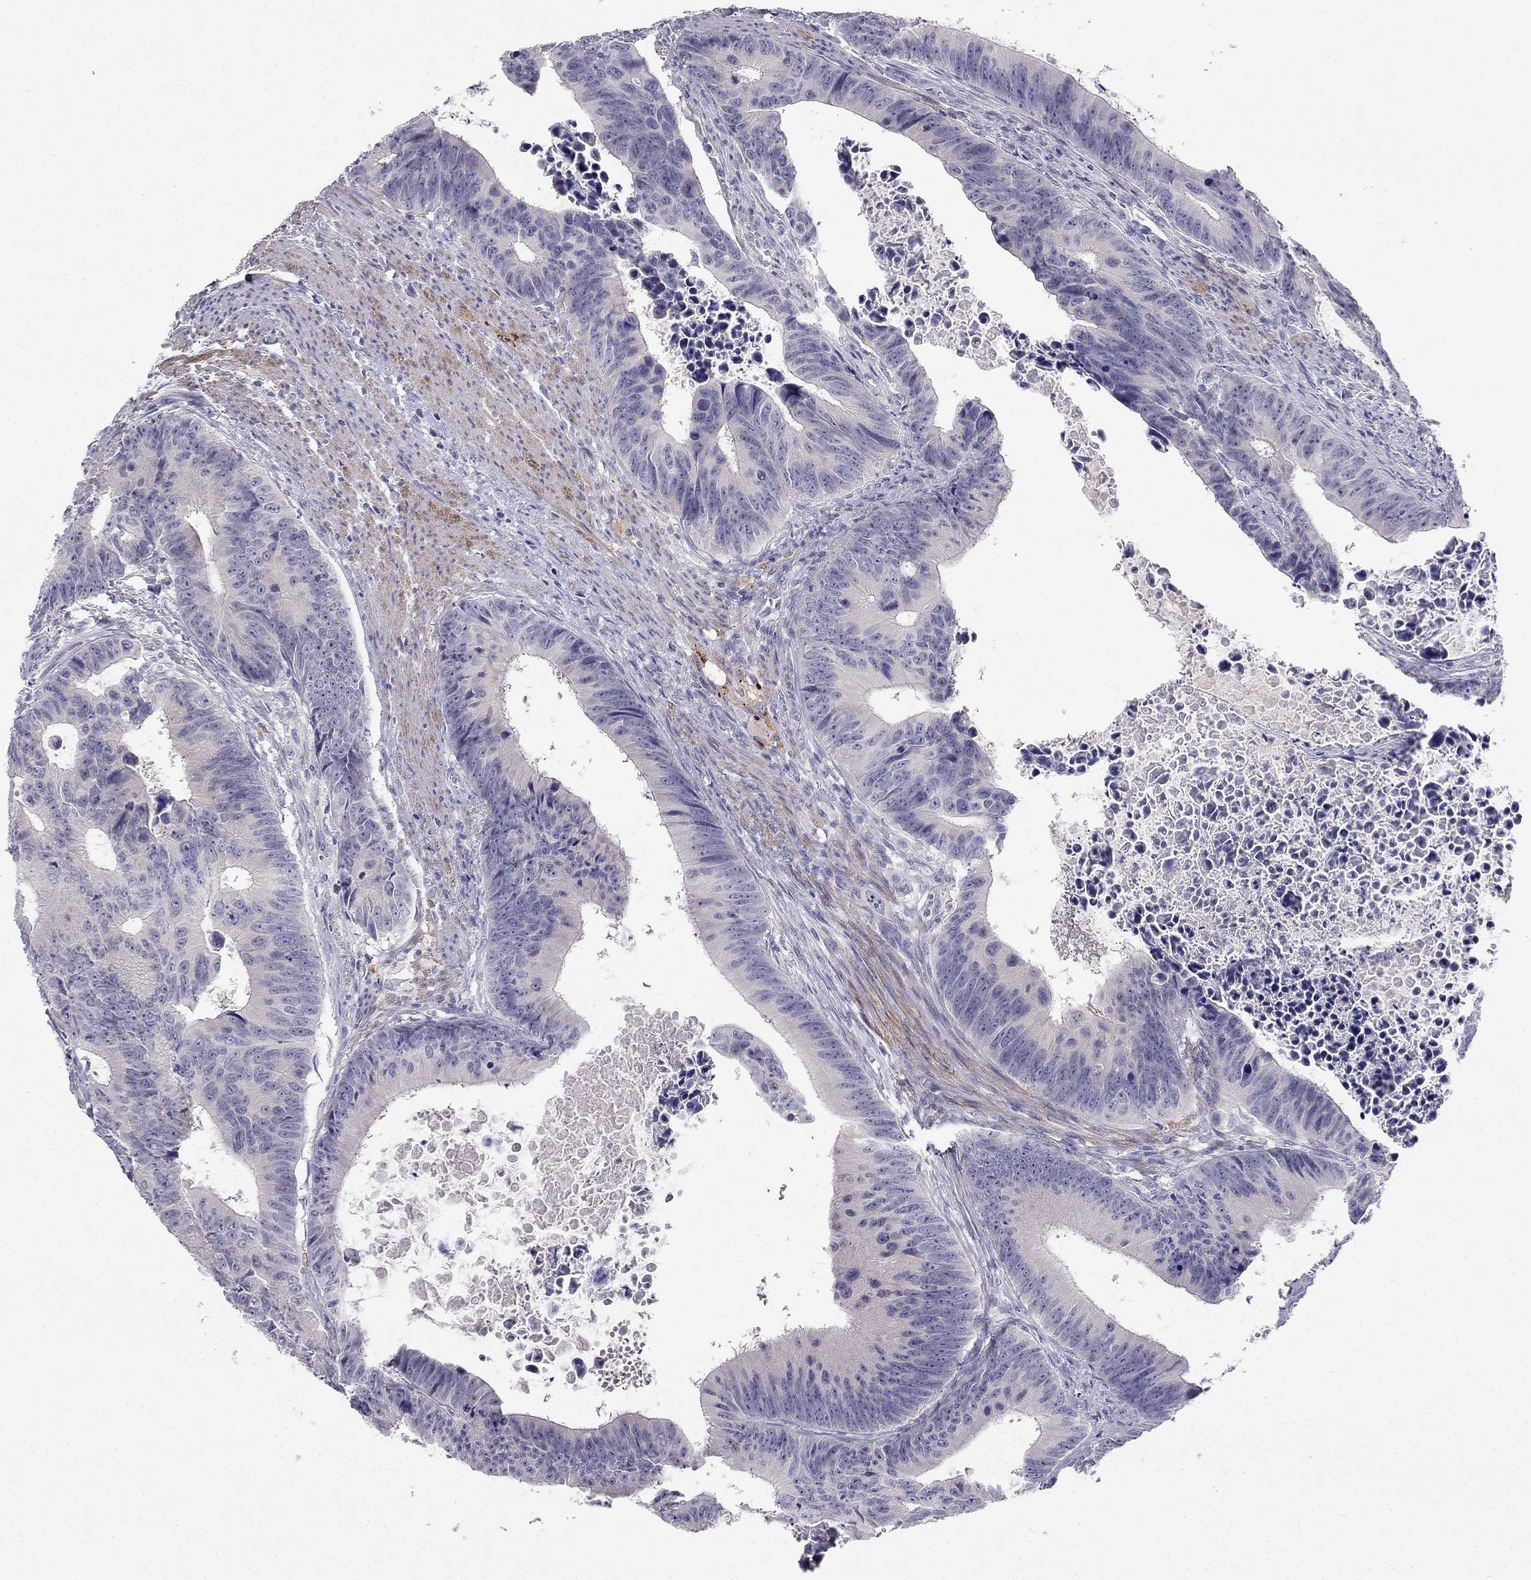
{"staining": {"intensity": "negative", "quantity": "none", "location": "none"}, "tissue": "colorectal cancer", "cell_type": "Tumor cells", "image_type": "cancer", "snomed": [{"axis": "morphology", "description": "Adenocarcinoma, NOS"}, {"axis": "topography", "description": "Colon"}], "caption": "Immunohistochemical staining of human colorectal cancer (adenocarcinoma) shows no significant positivity in tumor cells.", "gene": "C16orf89", "patient": {"sex": "female", "age": 87}}